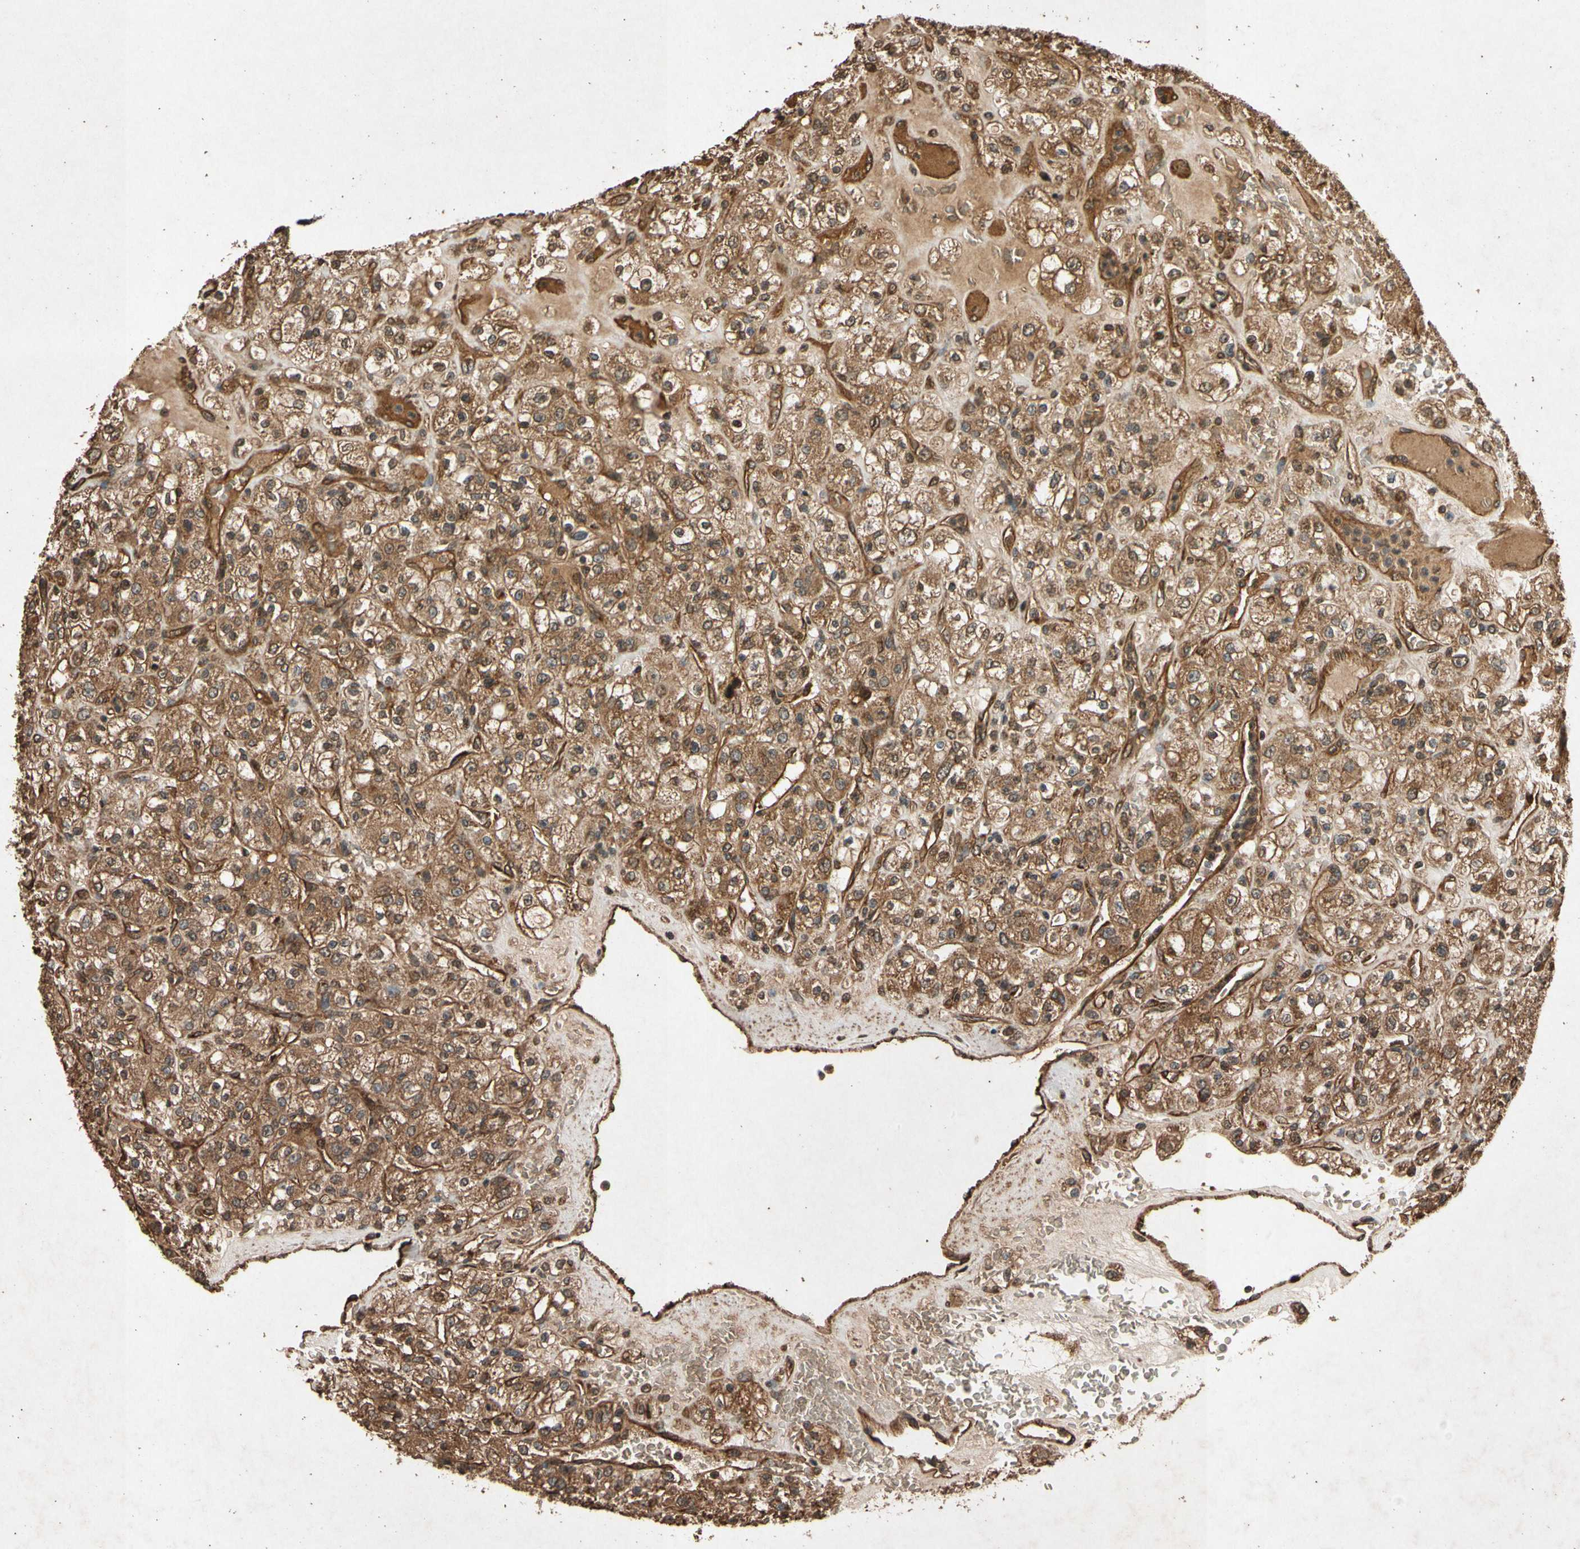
{"staining": {"intensity": "strong", "quantity": ">75%", "location": "cytoplasmic/membranous"}, "tissue": "renal cancer", "cell_type": "Tumor cells", "image_type": "cancer", "snomed": [{"axis": "morphology", "description": "Normal tissue, NOS"}, {"axis": "morphology", "description": "Adenocarcinoma, NOS"}, {"axis": "topography", "description": "Kidney"}], "caption": "Protein expression analysis of human renal cancer reveals strong cytoplasmic/membranous expression in about >75% of tumor cells.", "gene": "TXN2", "patient": {"sex": "female", "age": 72}}